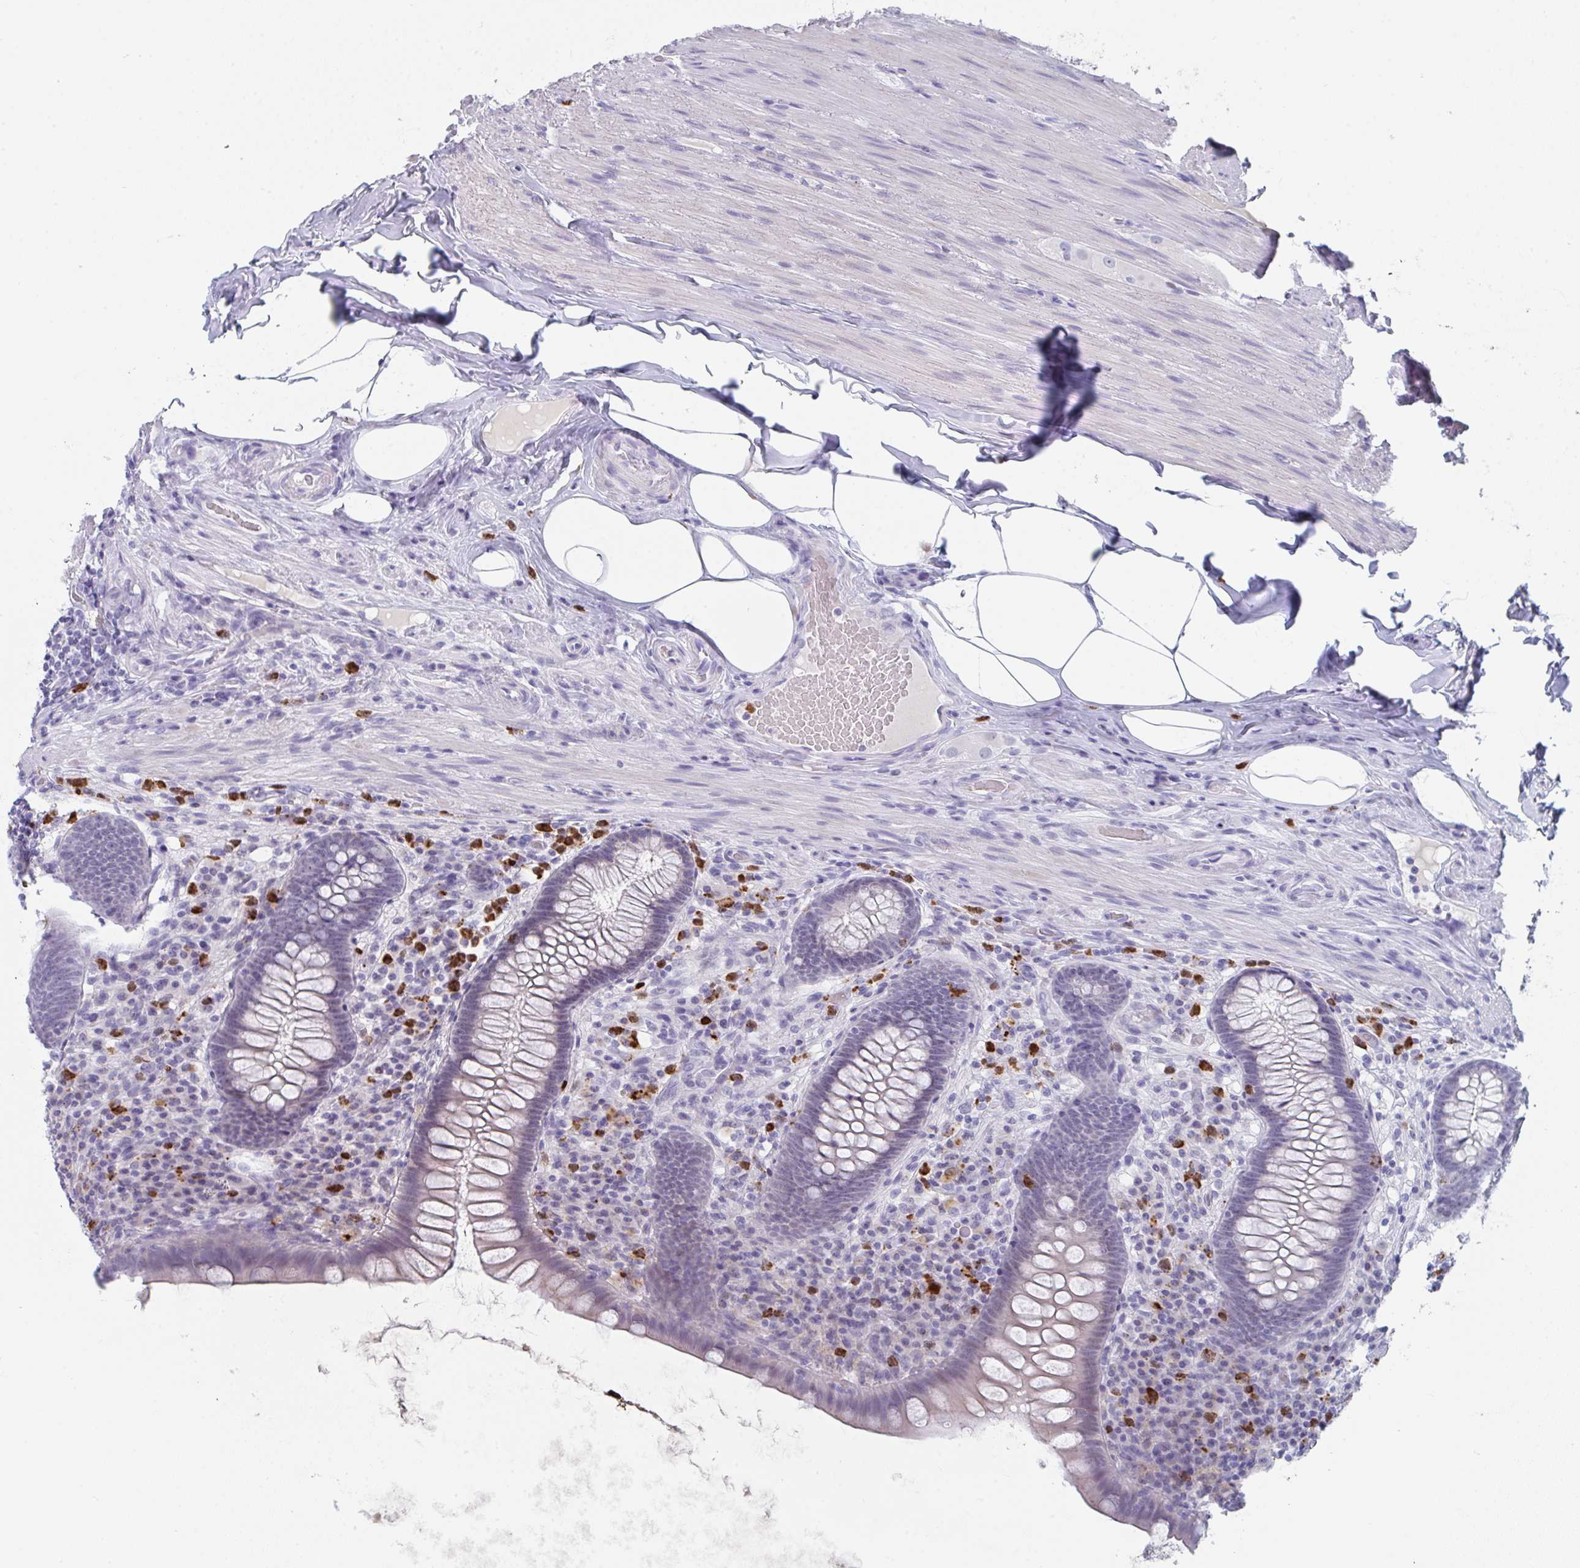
{"staining": {"intensity": "negative", "quantity": "none", "location": "none"}, "tissue": "appendix", "cell_type": "Glandular cells", "image_type": "normal", "snomed": [{"axis": "morphology", "description": "Normal tissue, NOS"}, {"axis": "topography", "description": "Appendix"}], "caption": "Glandular cells show no significant protein staining in unremarkable appendix. Nuclei are stained in blue.", "gene": "RUBCN", "patient": {"sex": "male", "age": 71}}